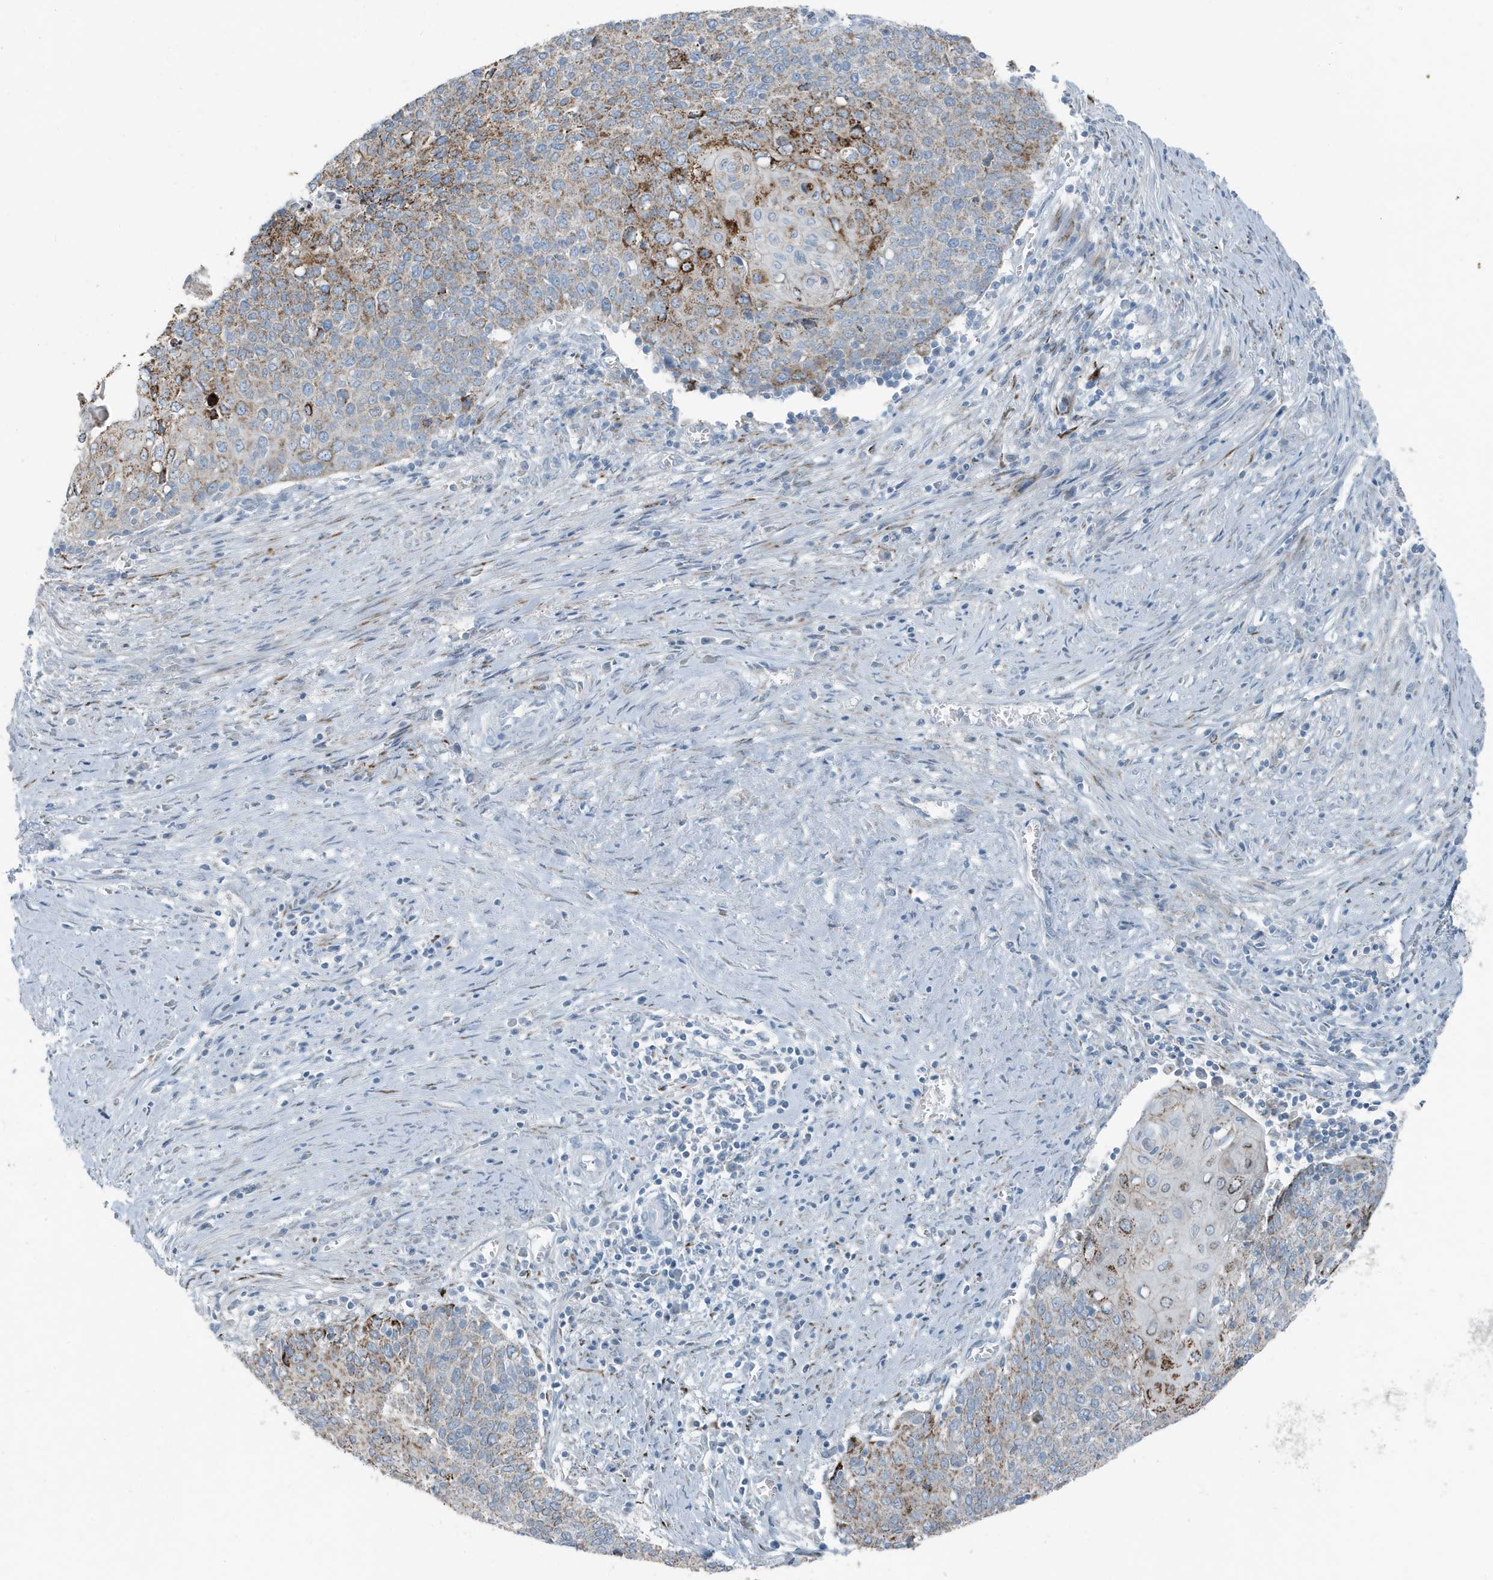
{"staining": {"intensity": "moderate", "quantity": "25%-75%", "location": "cytoplasmic/membranous"}, "tissue": "cervical cancer", "cell_type": "Tumor cells", "image_type": "cancer", "snomed": [{"axis": "morphology", "description": "Squamous cell carcinoma, NOS"}, {"axis": "topography", "description": "Cervix"}], "caption": "A brown stain highlights moderate cytoplasmic/membranous expression of a protein in squamous cell carcinoma (cervical) tumor cells. (IHC, brightfield microscopy, high magnification).", "gene": "FAM162A", "patient": {"sex": "female", "age": 39}}